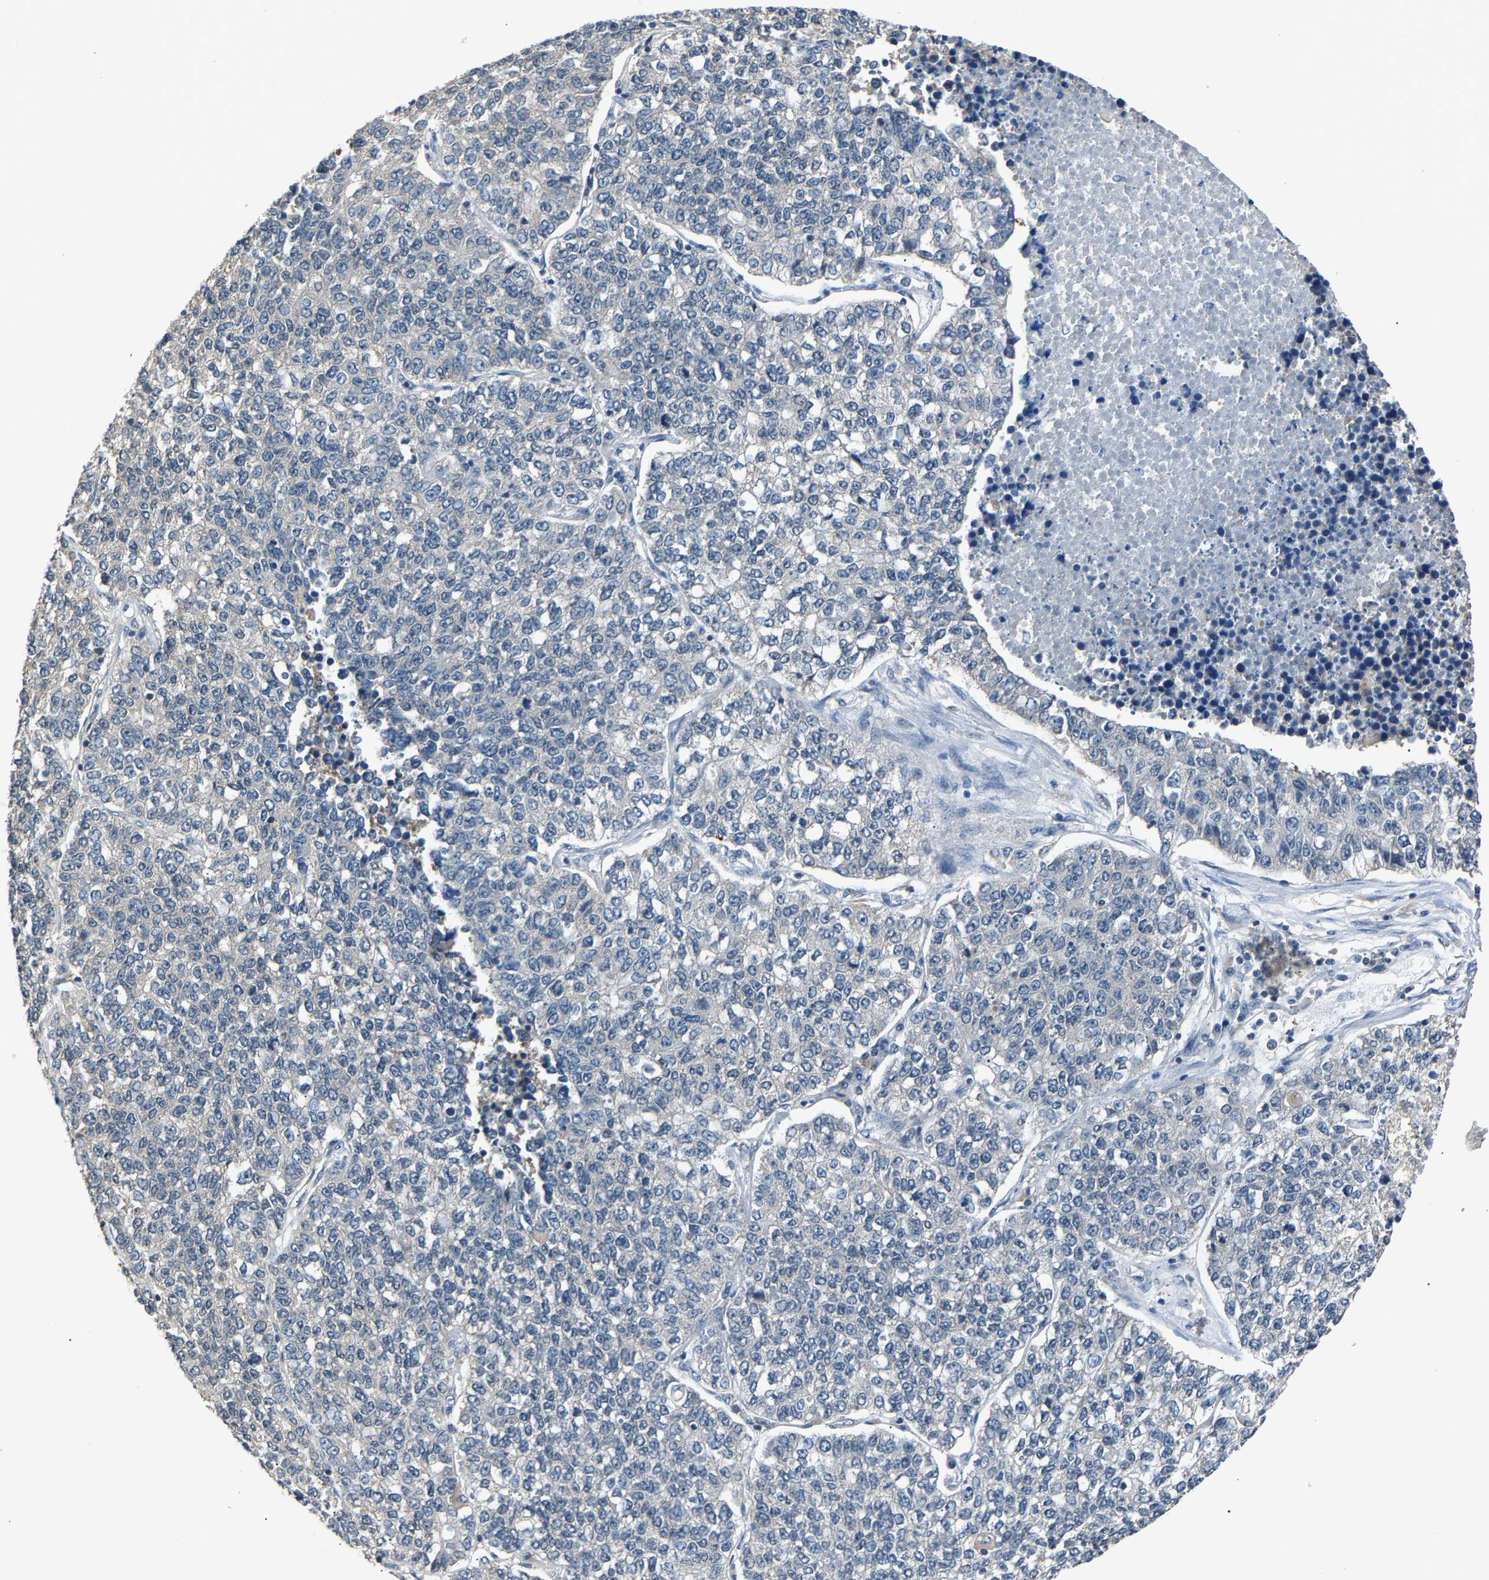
{"staining": {"intensity": "weak", "quantity": "<25%", "location": "cytoplasmic/membranous"}, "tissue": "lung cancer", "cell_type": "Tumor cells", "image_type": "cancer", "snomed": [{"axis": "morphology", "description": "Adenocarcinoma, NOS"}, {"axis": "topography", "description": "Lung"}], "caption": "Tumor cells show no significant protein staining in lung cancer (adenocarcinoma).", "gene": "ABCC9", "patient": {"sex": "male", "age": 49}}